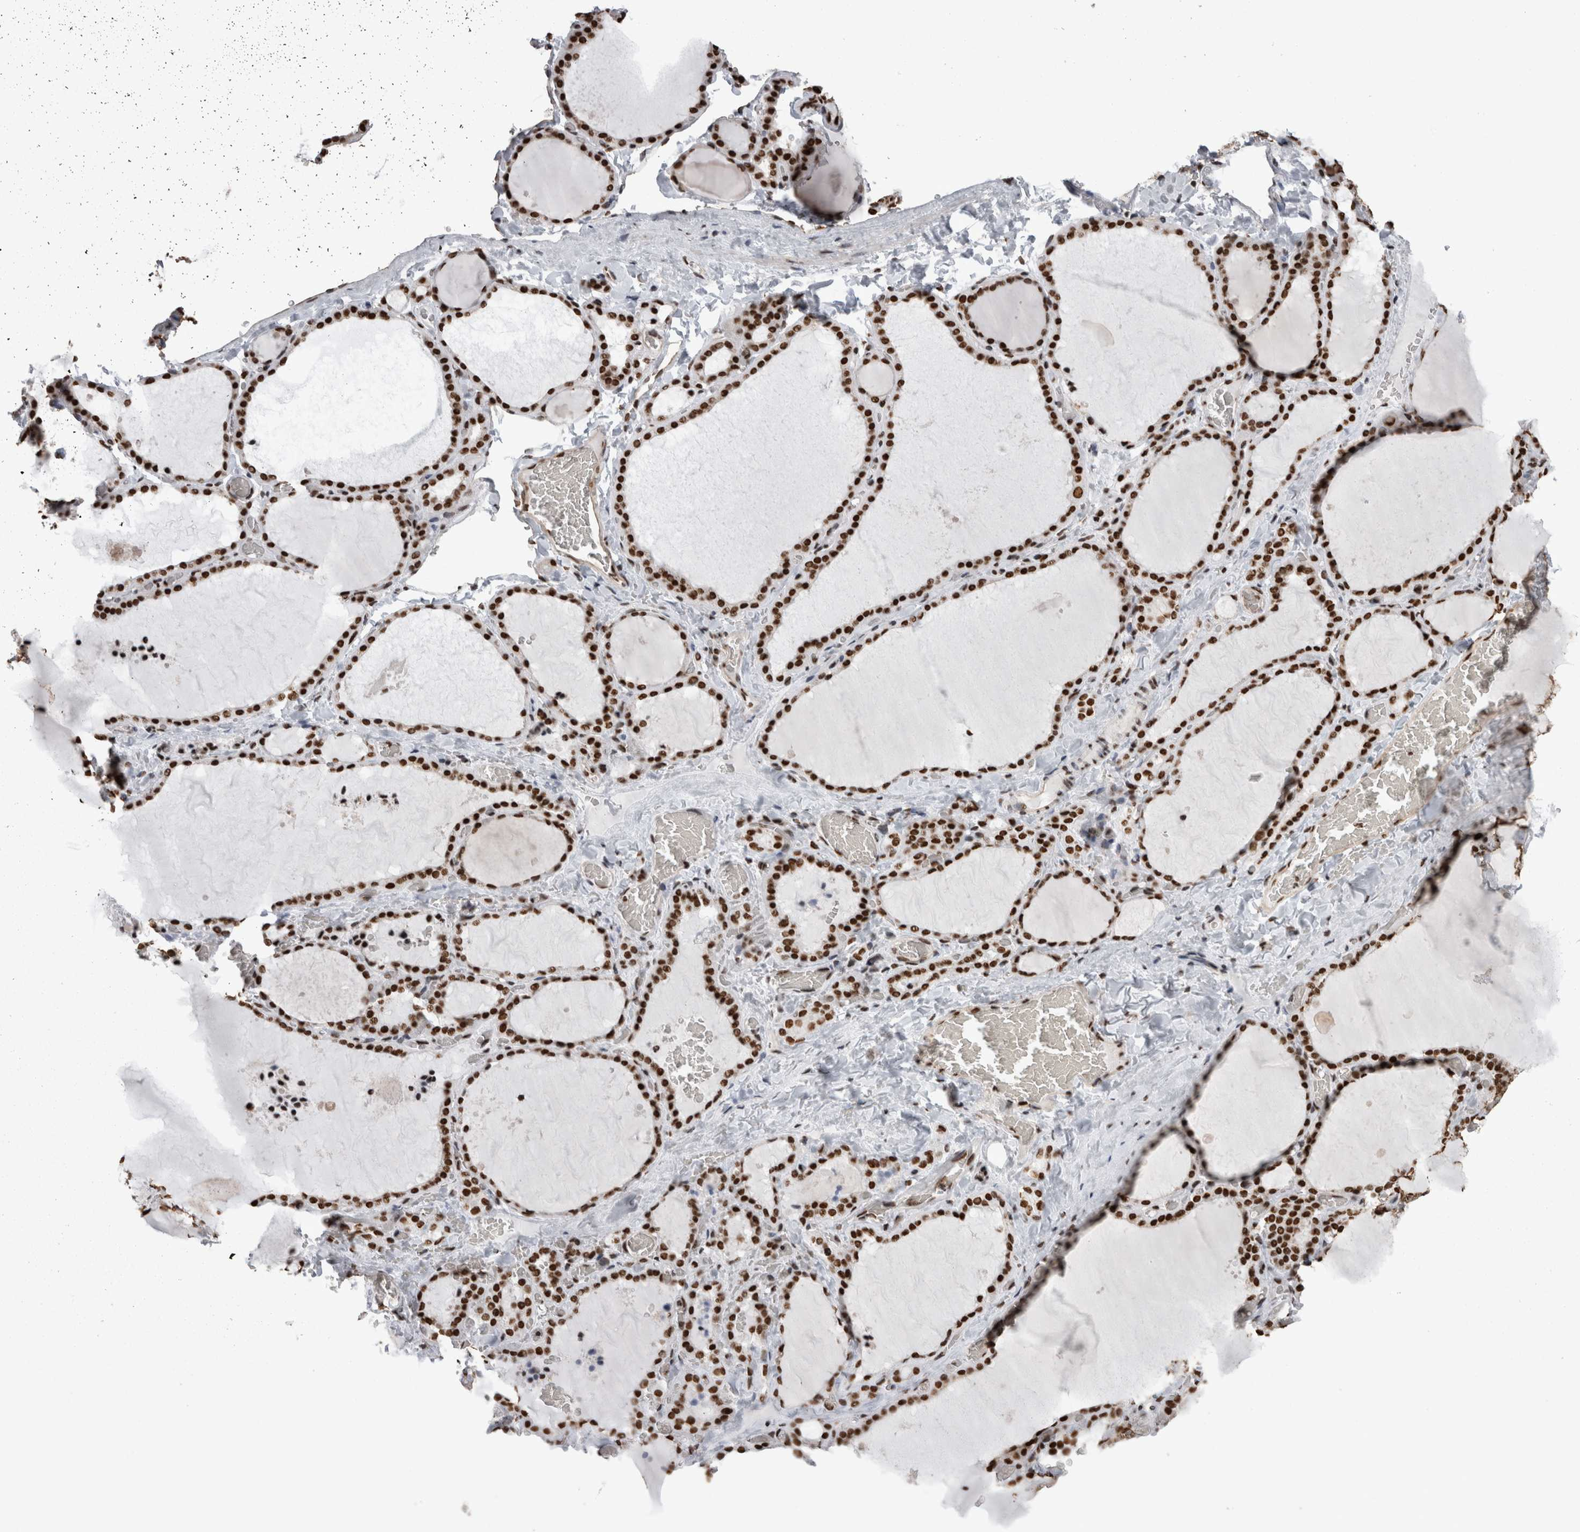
{"staining": {"intensity": "strong", "quantity": ">75%", "location": "nuclear"}, "tissue": "thyroid gland", "cell_type": "Glandular cells", "image_type": "normal", "snomed": [{"axis": "morphology", "description": "Normal tissue, NOS"}, {"axis": "topography", "description": "Thyroid gland"}], "caption": "Human thyroid gland stained for a protein (brown) demonstrates strong nuclear positive expression in approximately >75% of glandular cells.", "gene": "HNRNPM", "patient": {"sex": "female", "age": 22}}